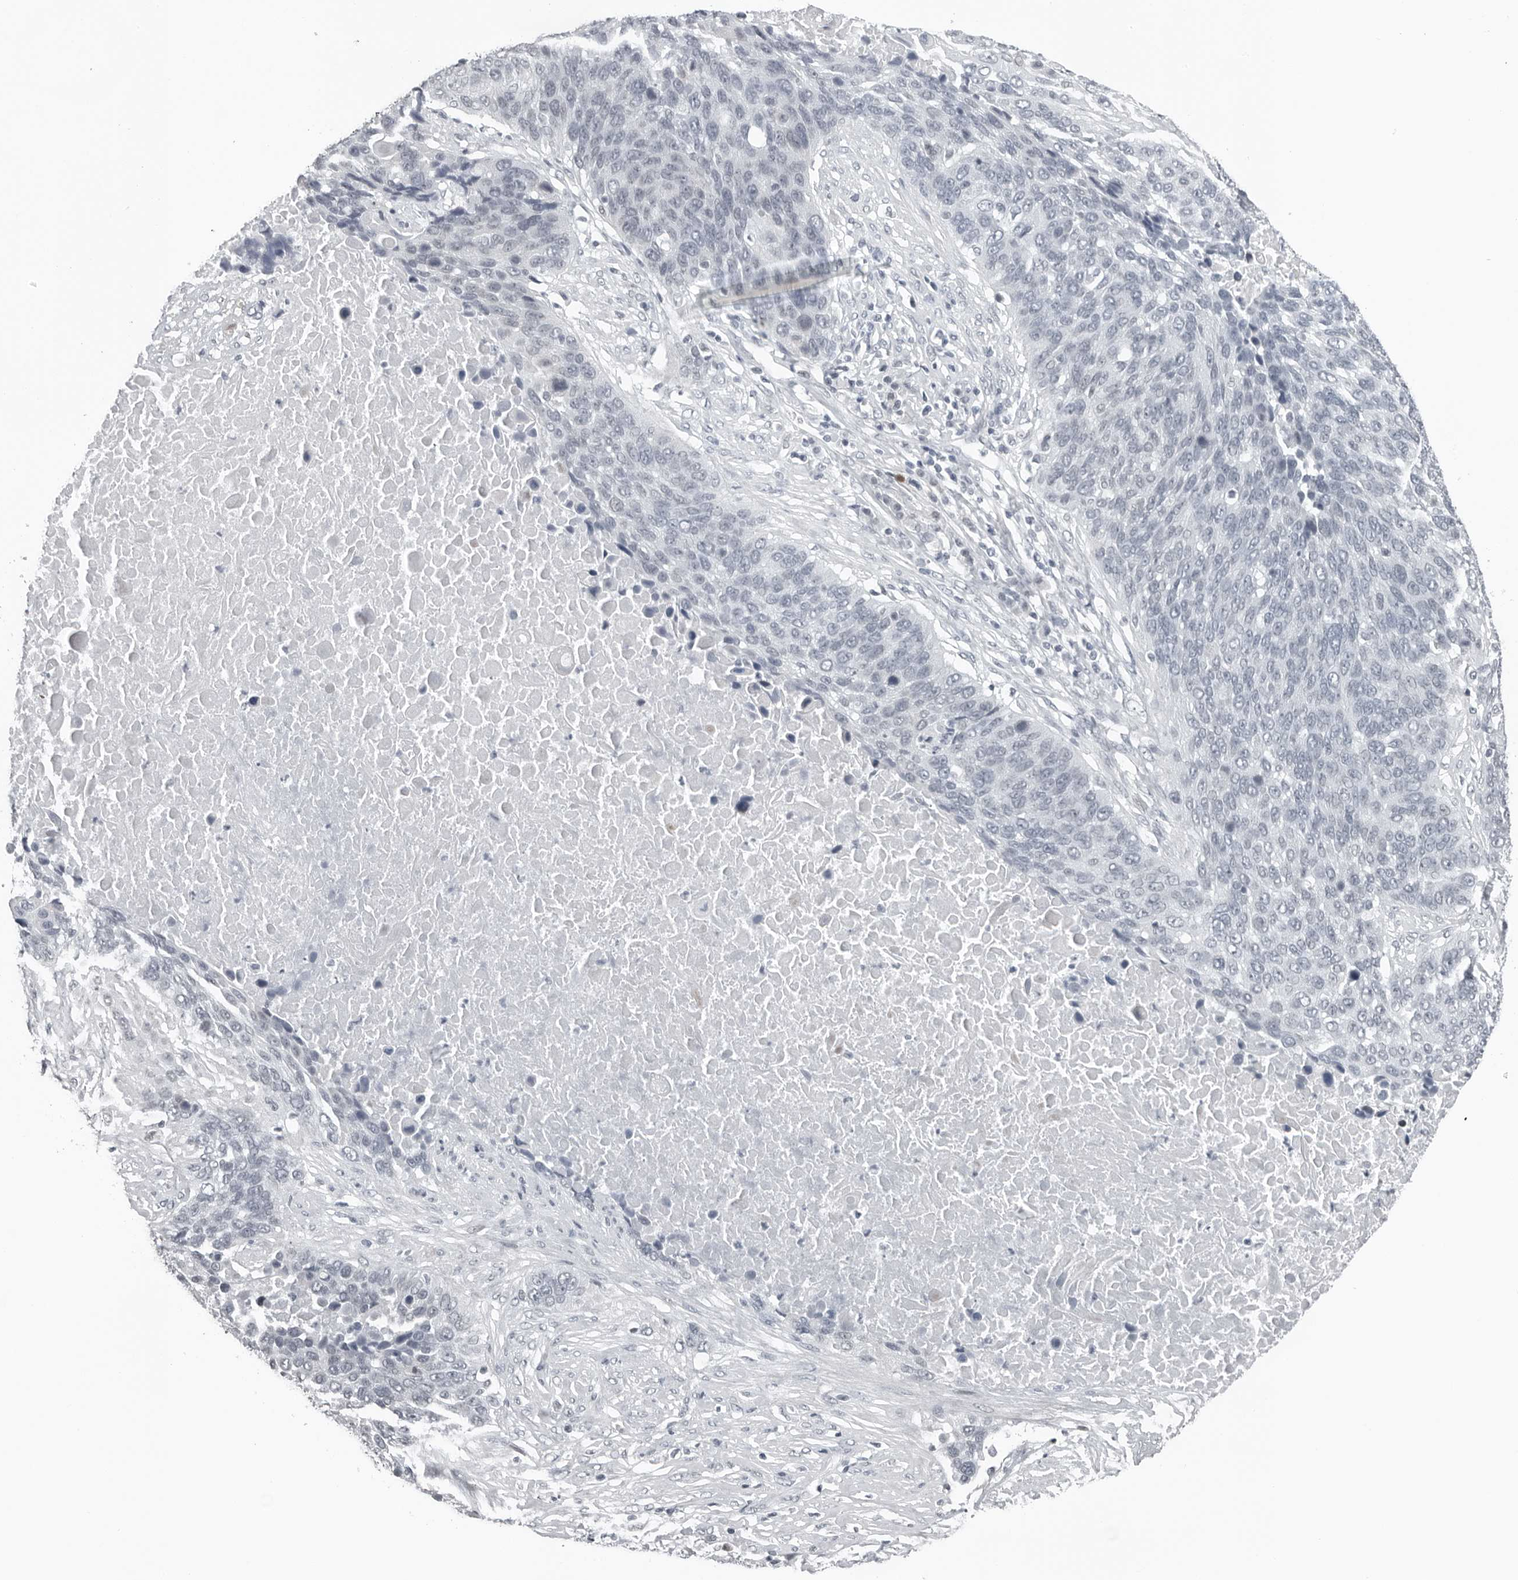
{"staining": {"intensity": "negative", "quantity": "none", "location": "none"}, "tissue": "lung cancer", "cell_type": "Tumor cells", "image_type": "cancer", "snomed": [{"axis": "morphology", "description": "Squamous cell carcinoma, NOS"}, {"axis": "topography", "description": "Lung"}], "caption": "The micrograph reveals no significant expression in tumor cells of squamous cell carcinoma (lung).", "gene": "PPP1R42", "patient": {"sex": "male", "age": 66}}